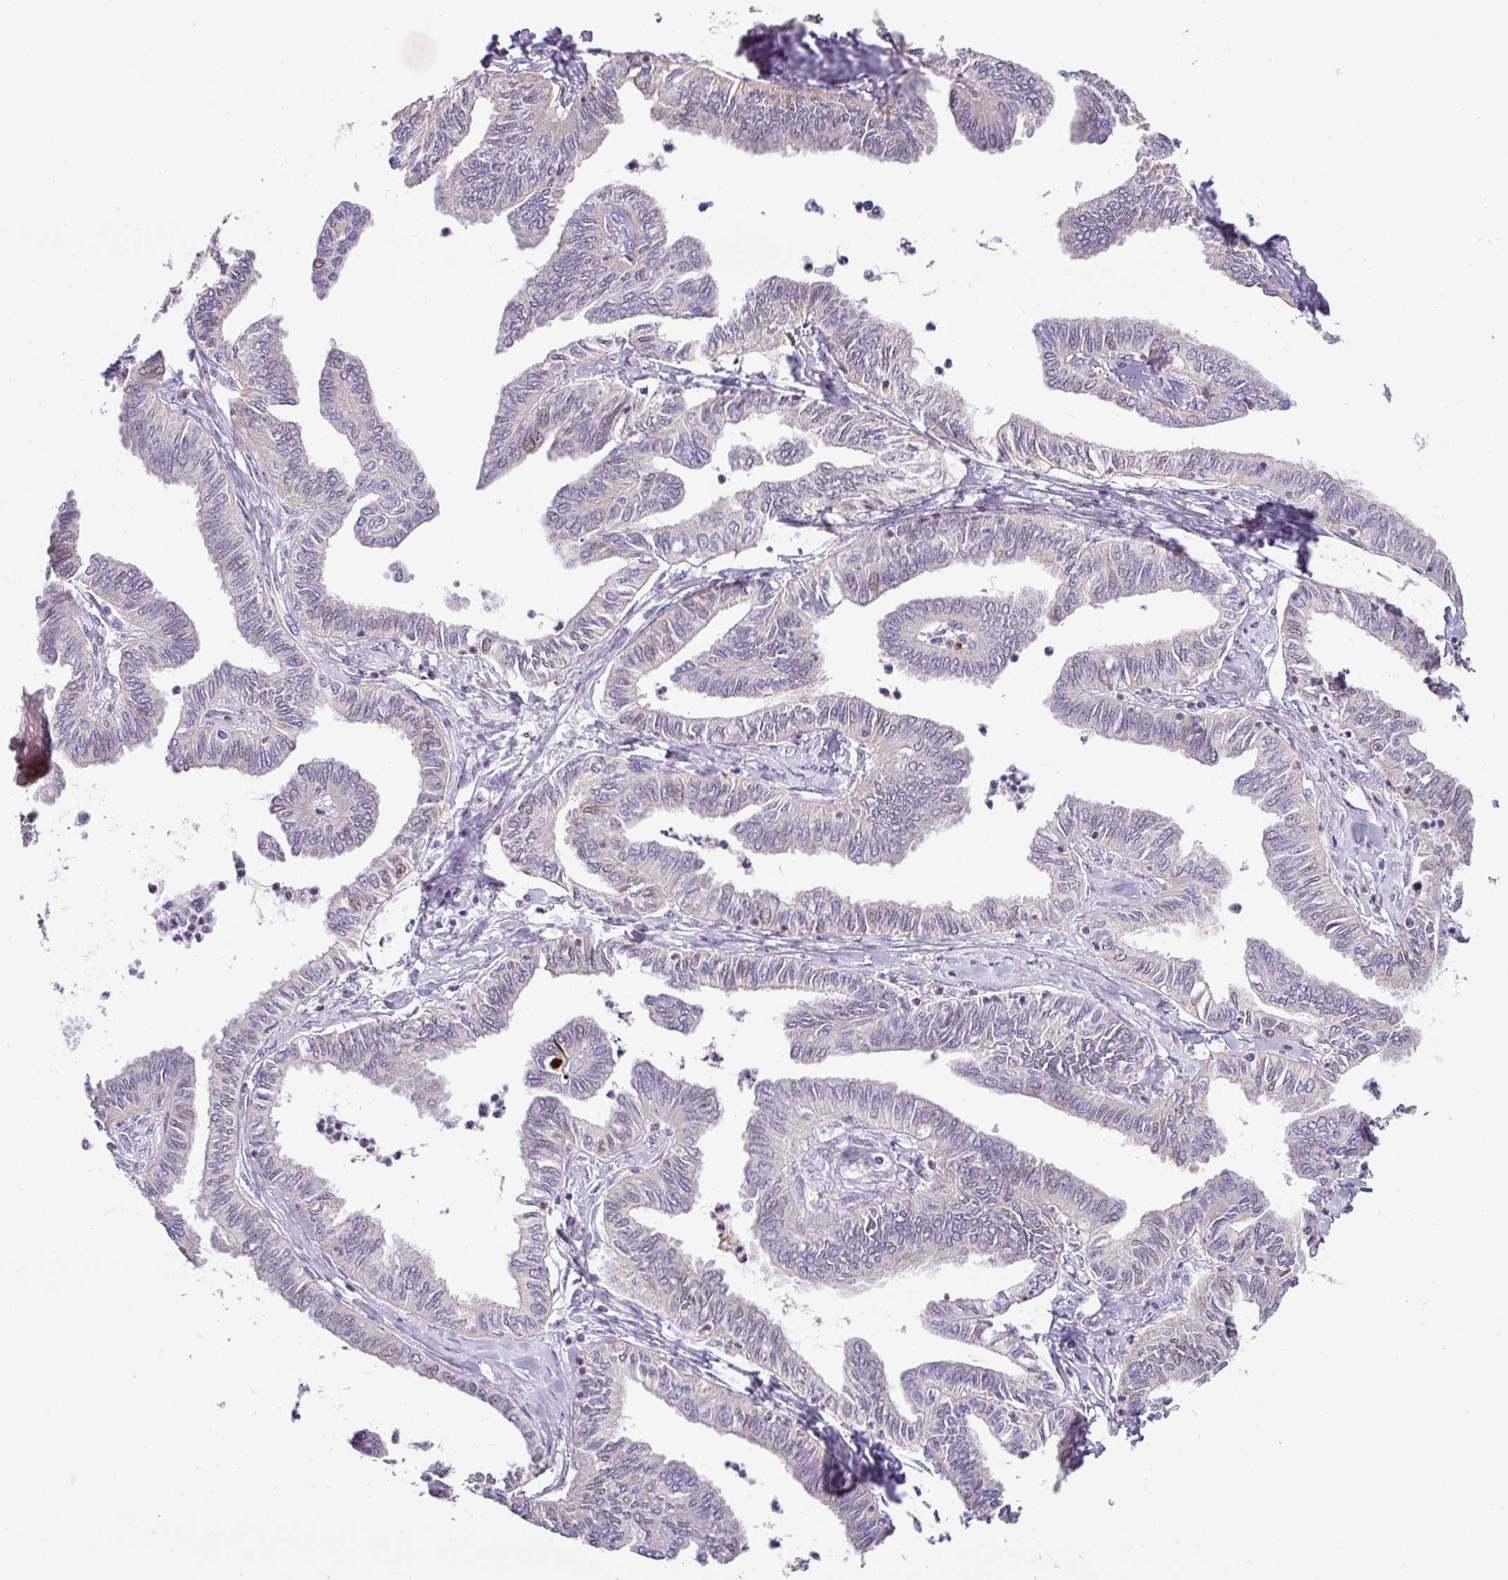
{"staining": {"intensity": "moderate", "quantity": "<25%", "location": "nuclear"}, "tissue": "ovarian cancer", "cell_type": "Tumor cells", "image_type": "cancer", "snomed": [{"axis": "morphology", "description": "Carcinoma, endometroid"}, {"axis": "topography", "description": "Ovary"}], "caption": "This histopathology image reveals immunohistochemistry staining of ovarian endometroid carcinoma, with low moderate nuclear positivity in about <25% of tumor cells.", "gene": "HMCN2", "patient": {"sex": "female", "age": 70}}